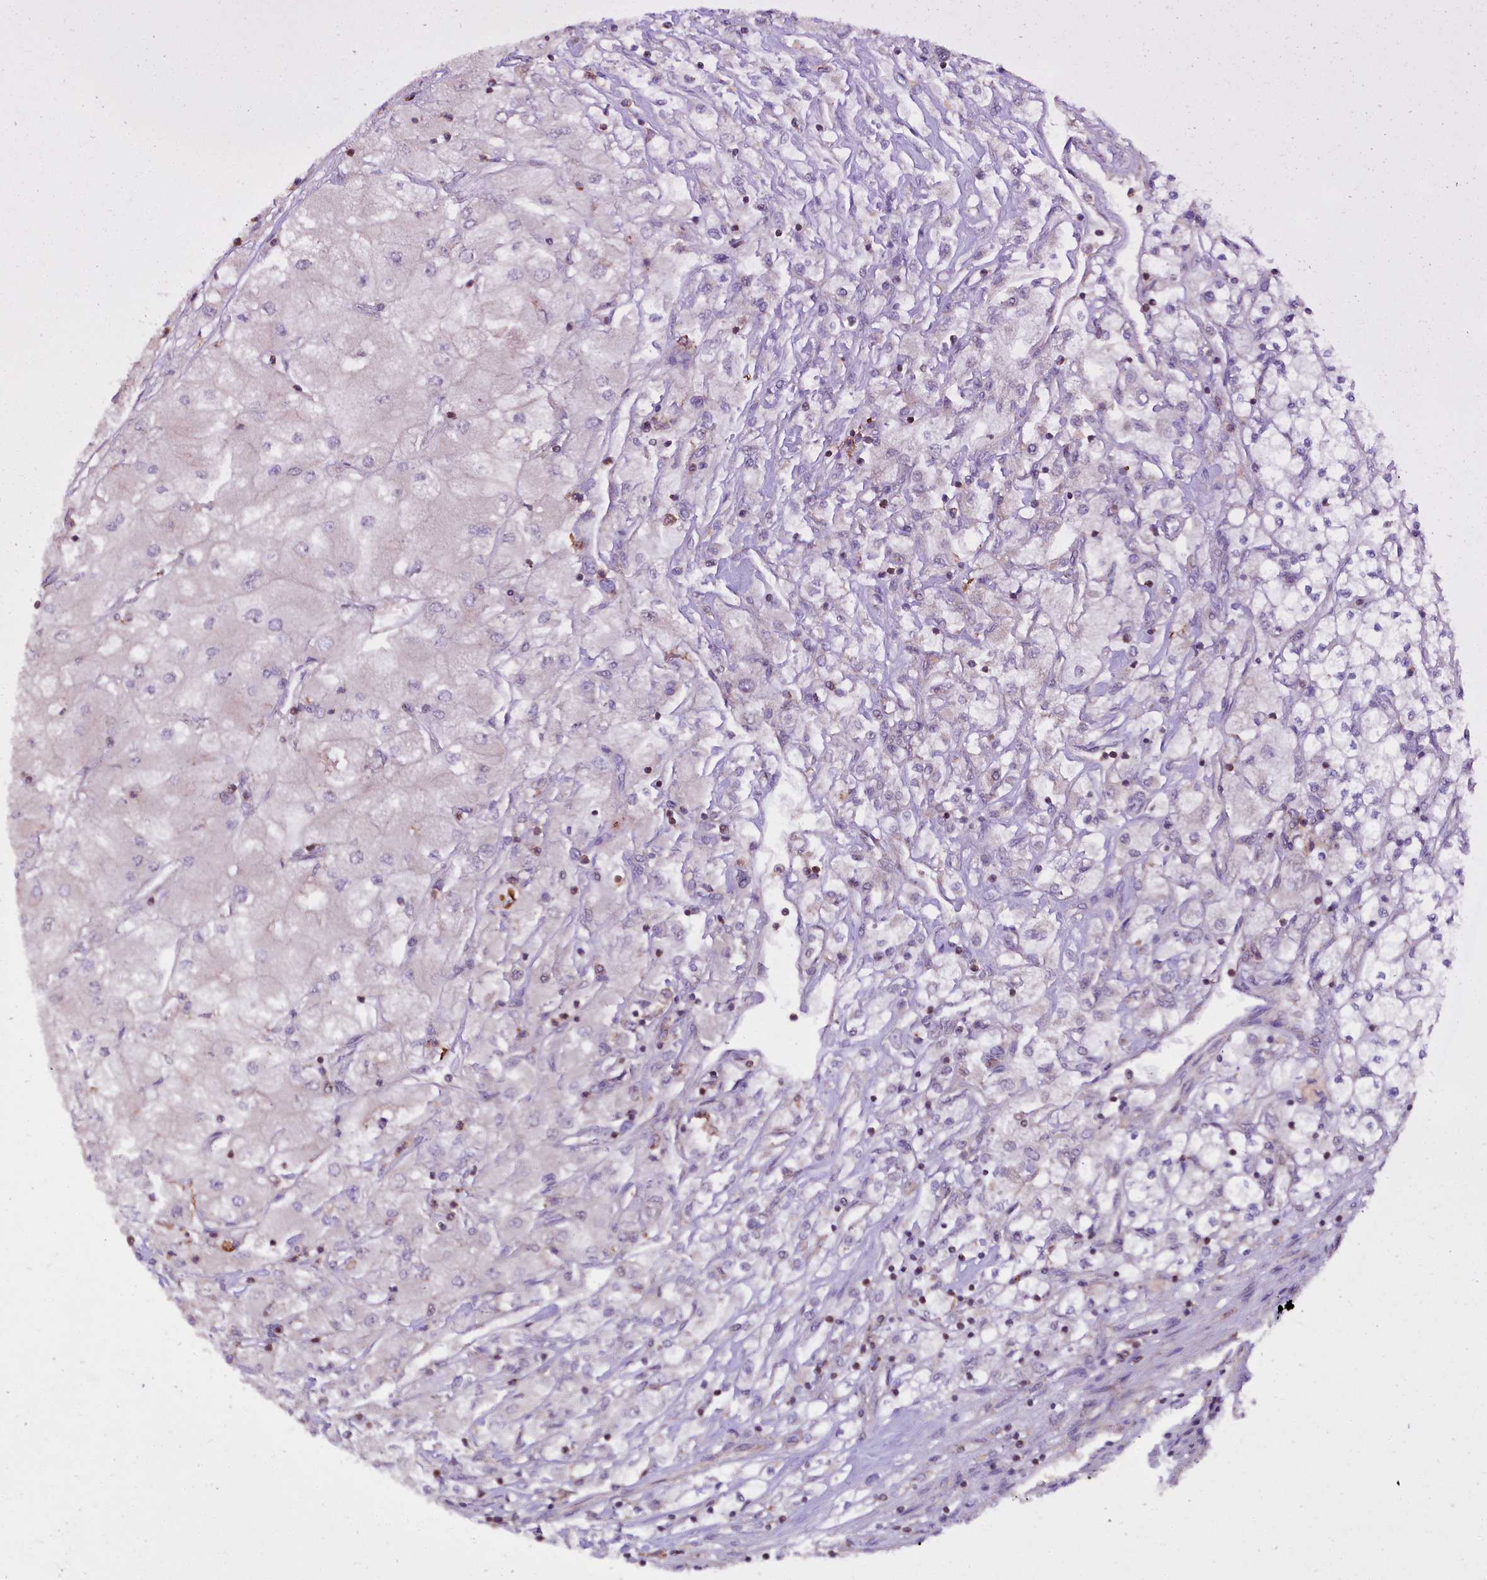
{"staining": {"intensity": "moderate", "quantity": "<25%", "location": "nuclear"}, "tissue": "renal cancer", "cell_type": "Tumor cells", "image_type": "cancer", "snomed": [{"axis": "morphology", "description": "Adenocarcinoma, NOS"}, {"axis": "topography", "description": "Kidney"}], "caption": "Tumor cells exhibit low levels of moderate nuclear positivity in approximately <25% of cells in renal adenocarcinoma.", "gene": "RPUSD3", "patient": {"sex": "male", "age": 80}}